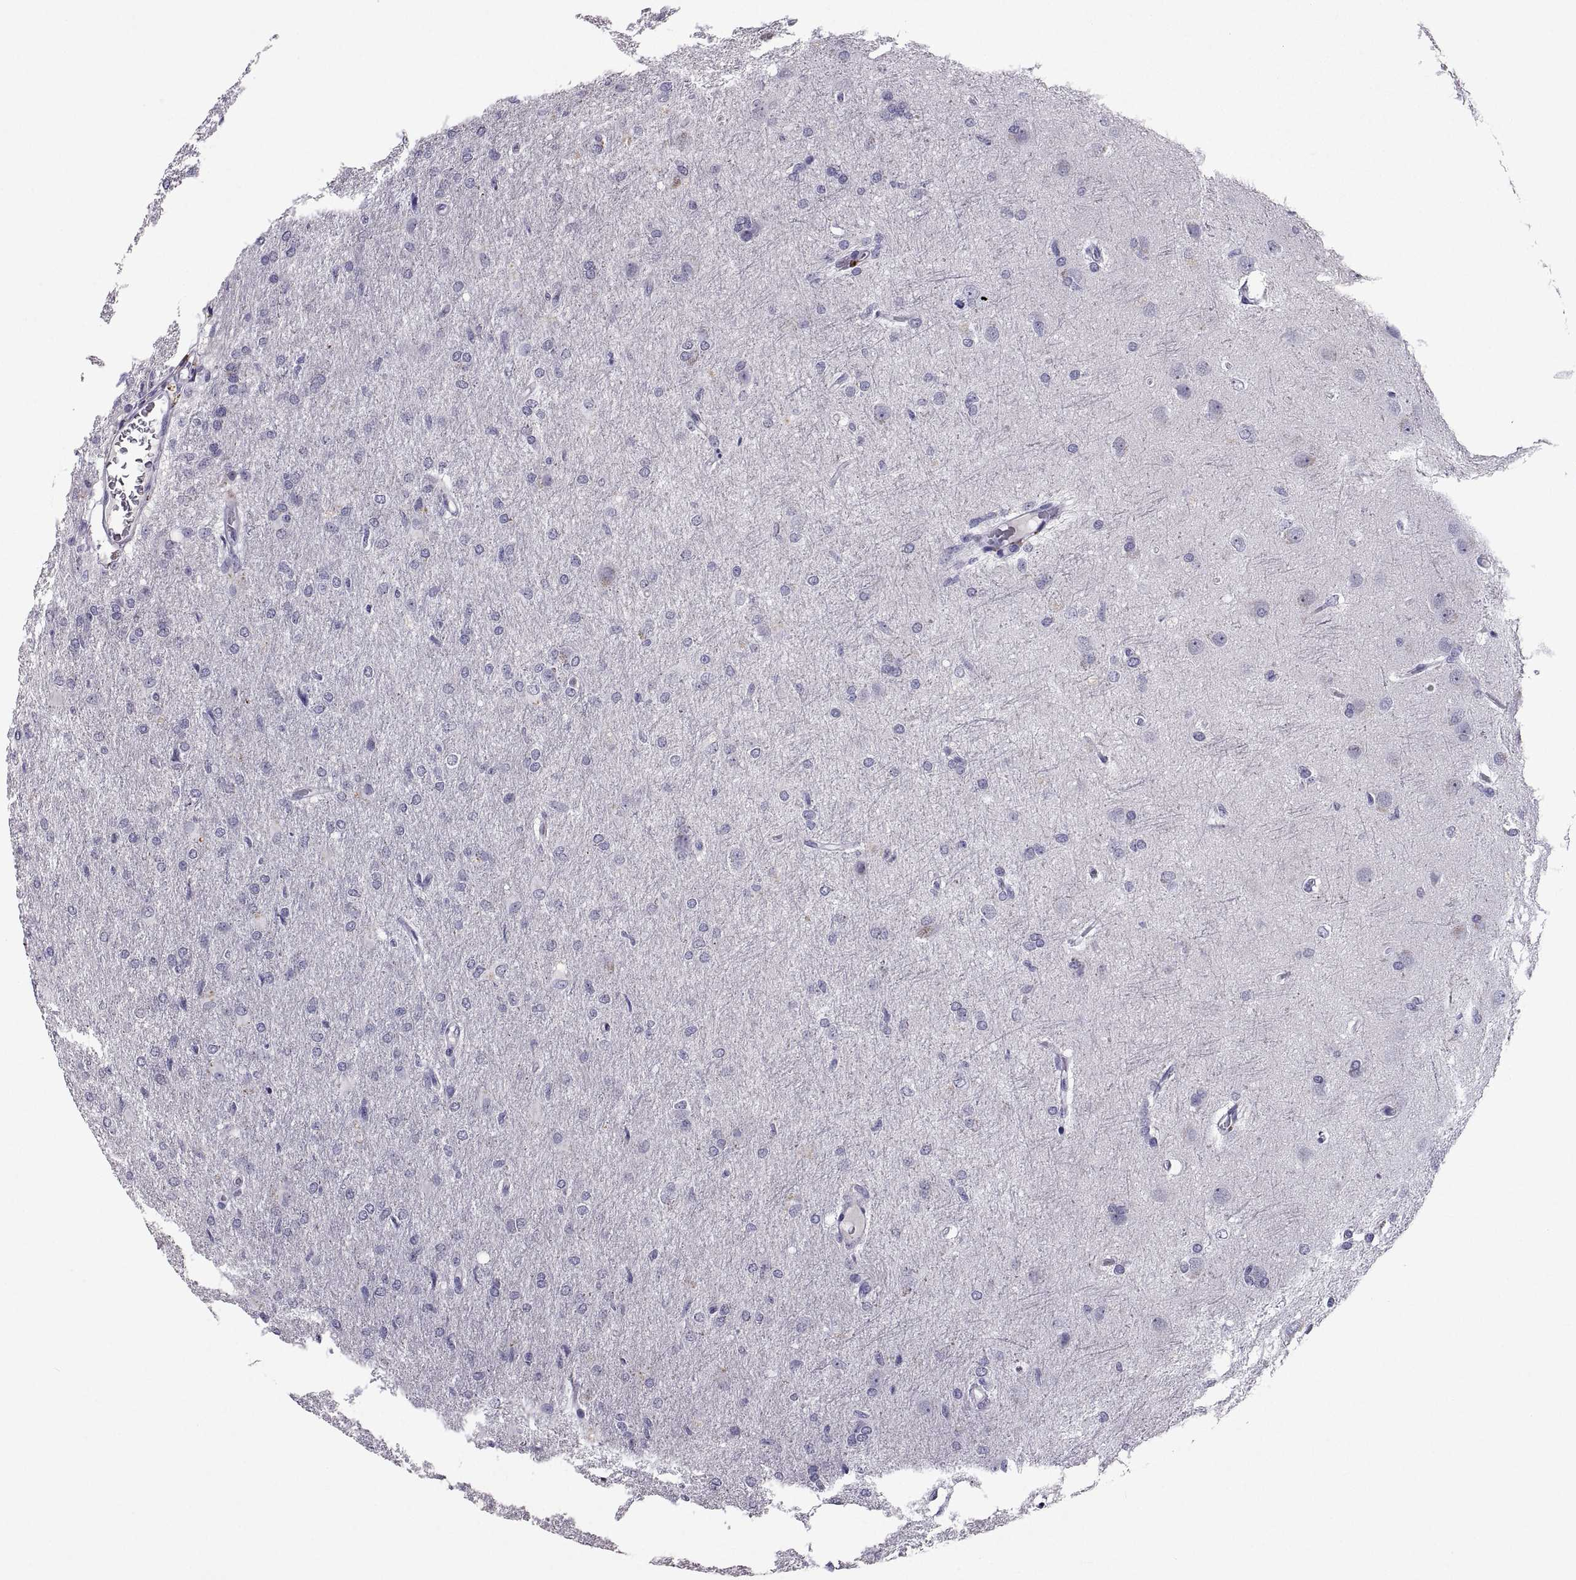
{"staining": {"intensity": "negative", "quantity": "none", "location": "none"}, "tissue": "glioma", "cell_type": "Tumor cells", "image_type": "cancer", "snomed": [{"axis": "morphology", "description": "Glioma, malignant, High grade"}, {"axis": "topography", "description": "Brain"}], "caption": "DAB immunohistochemical staining of glioma reveals no significant positivity in tumor cells.", "gene": "SOX21", "patient": {"sex": "male", "age": 68}}